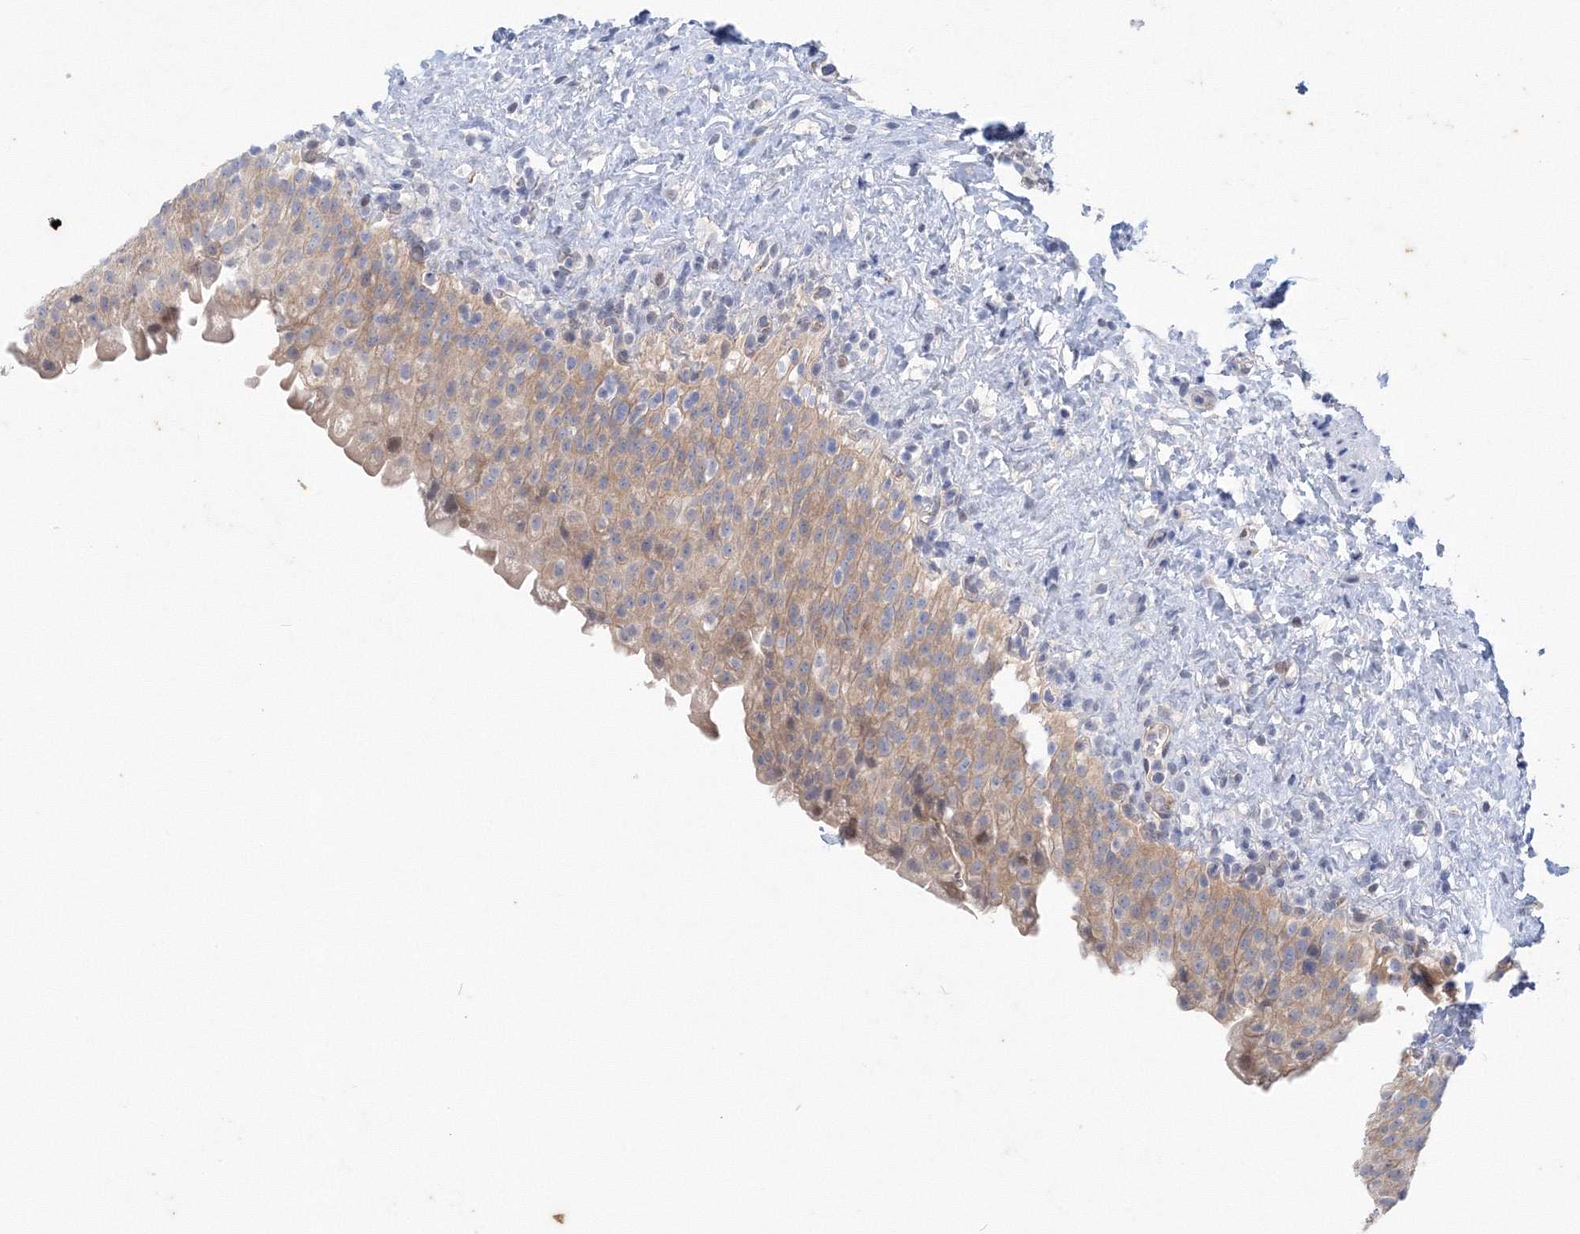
{"staining": {"intensity": "weak", "quantity": "25%-75%", "location": "cytoplasmic/membranous"}, "tissue": "urinary bladder", "cell_type": "Urothelial cells", "image_type": "normal", "snomed": [{"axis": "morphology", "description": "Normal tissue, NOS"}, {"axis": "topography", "description": "Urinary bladder"}], "caption": "Human urinary bladder stained for a protein (brown) displays weak cytoplasmic/membranous positive staining in about 25%-75% of urothelial cells.", "gene": "TANC1", "patient": {"sex": "female", "age": 27}}